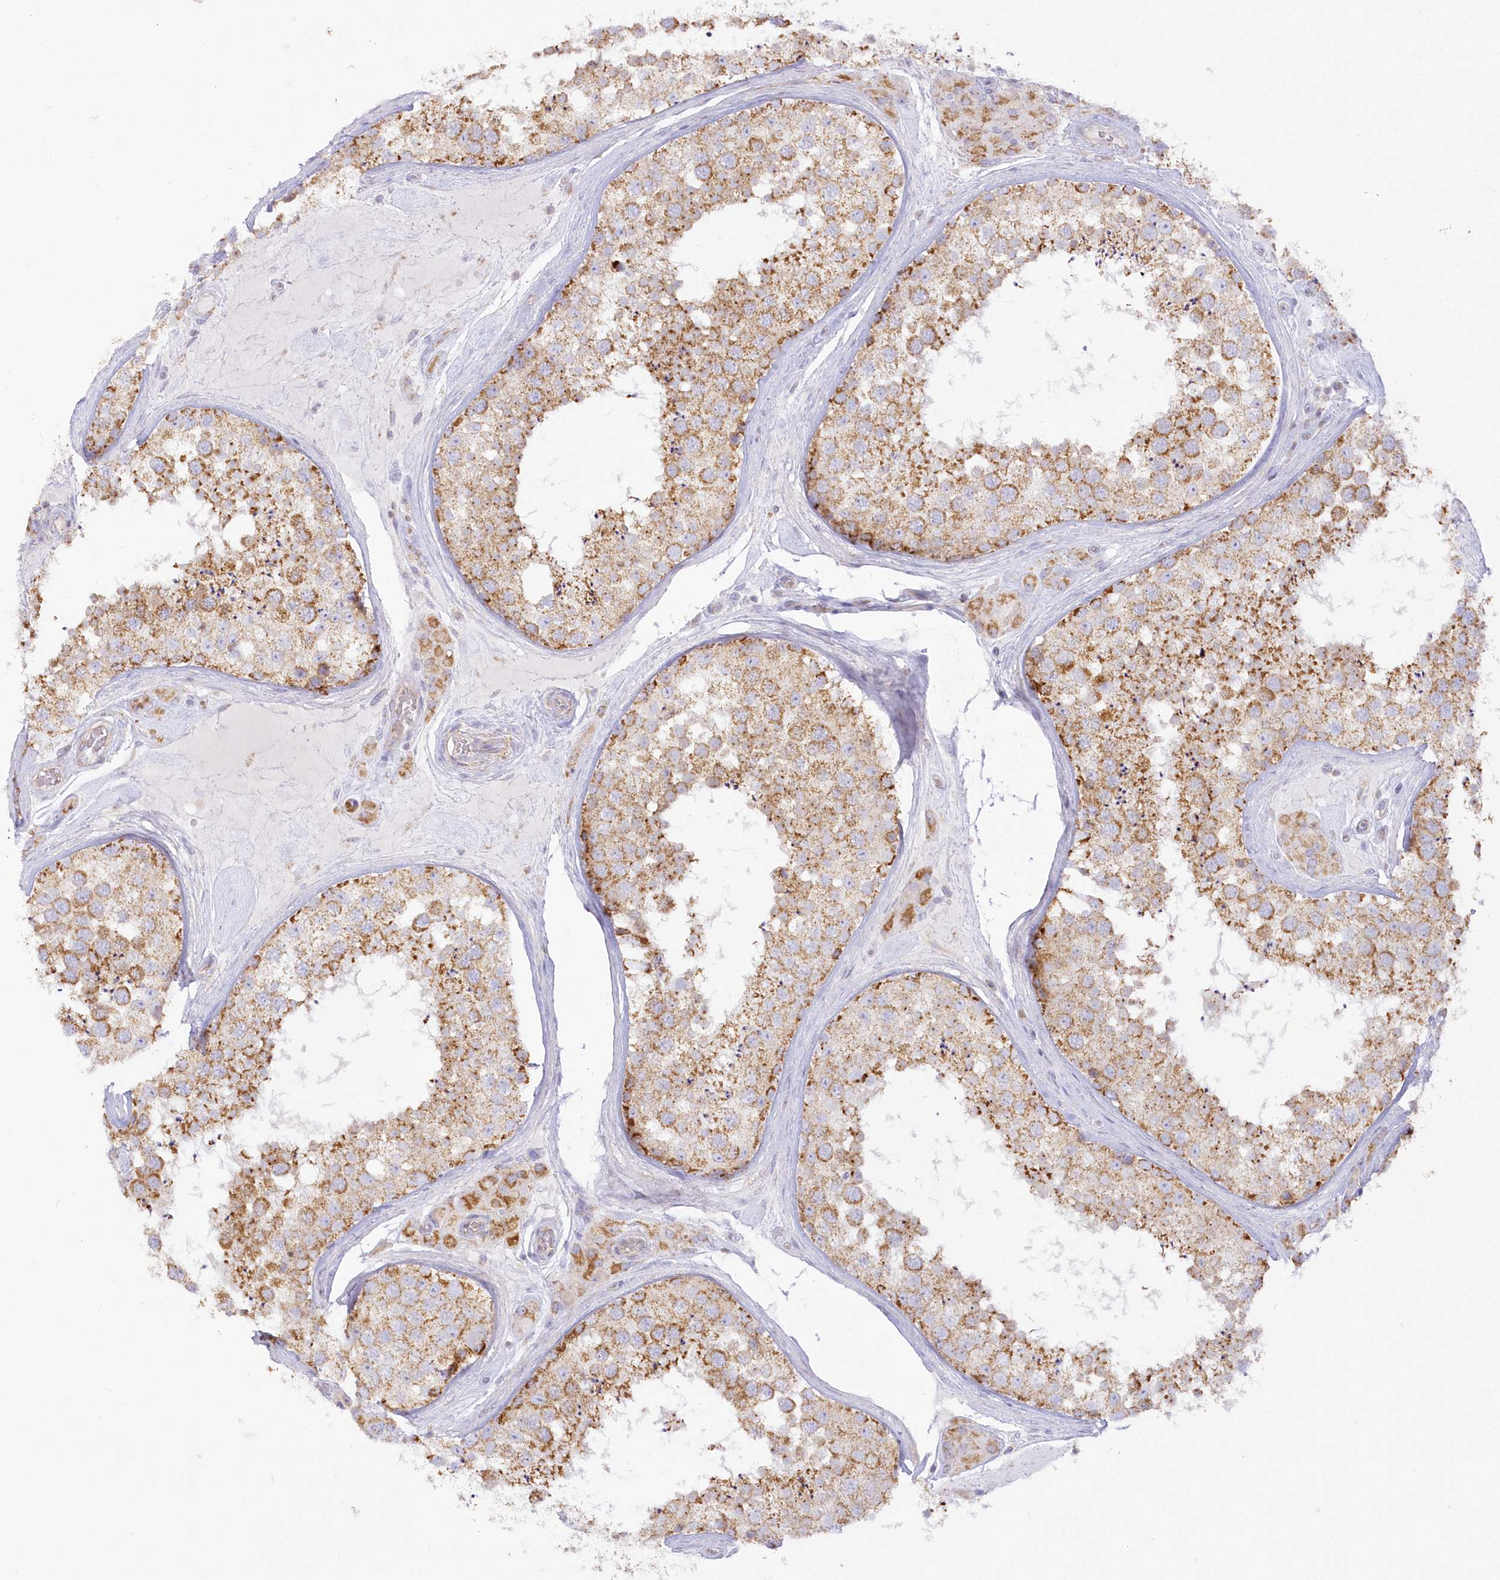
{"staining": {"intensity": "moderate", "quantity": ">75%", "location": "cytoplasmic/membranous"}, "tissue": "testis", "cell_type": "Cells in seminiferous ducts", "image_type": "normal", "snomed": [{"axis": "morphology", "description": "Normal tissue, NOS"}, {"axis": "topography", "description": "Testis"}], "caption": "About >75% of cells in seminiferous ducts in benign human testis show moderate cytoplasmic/membranous protein positivity as visualized by brown immunohistochemical staining.", "gene": "TBC1D14", "patient": {"sex": "male", "age": 46}}